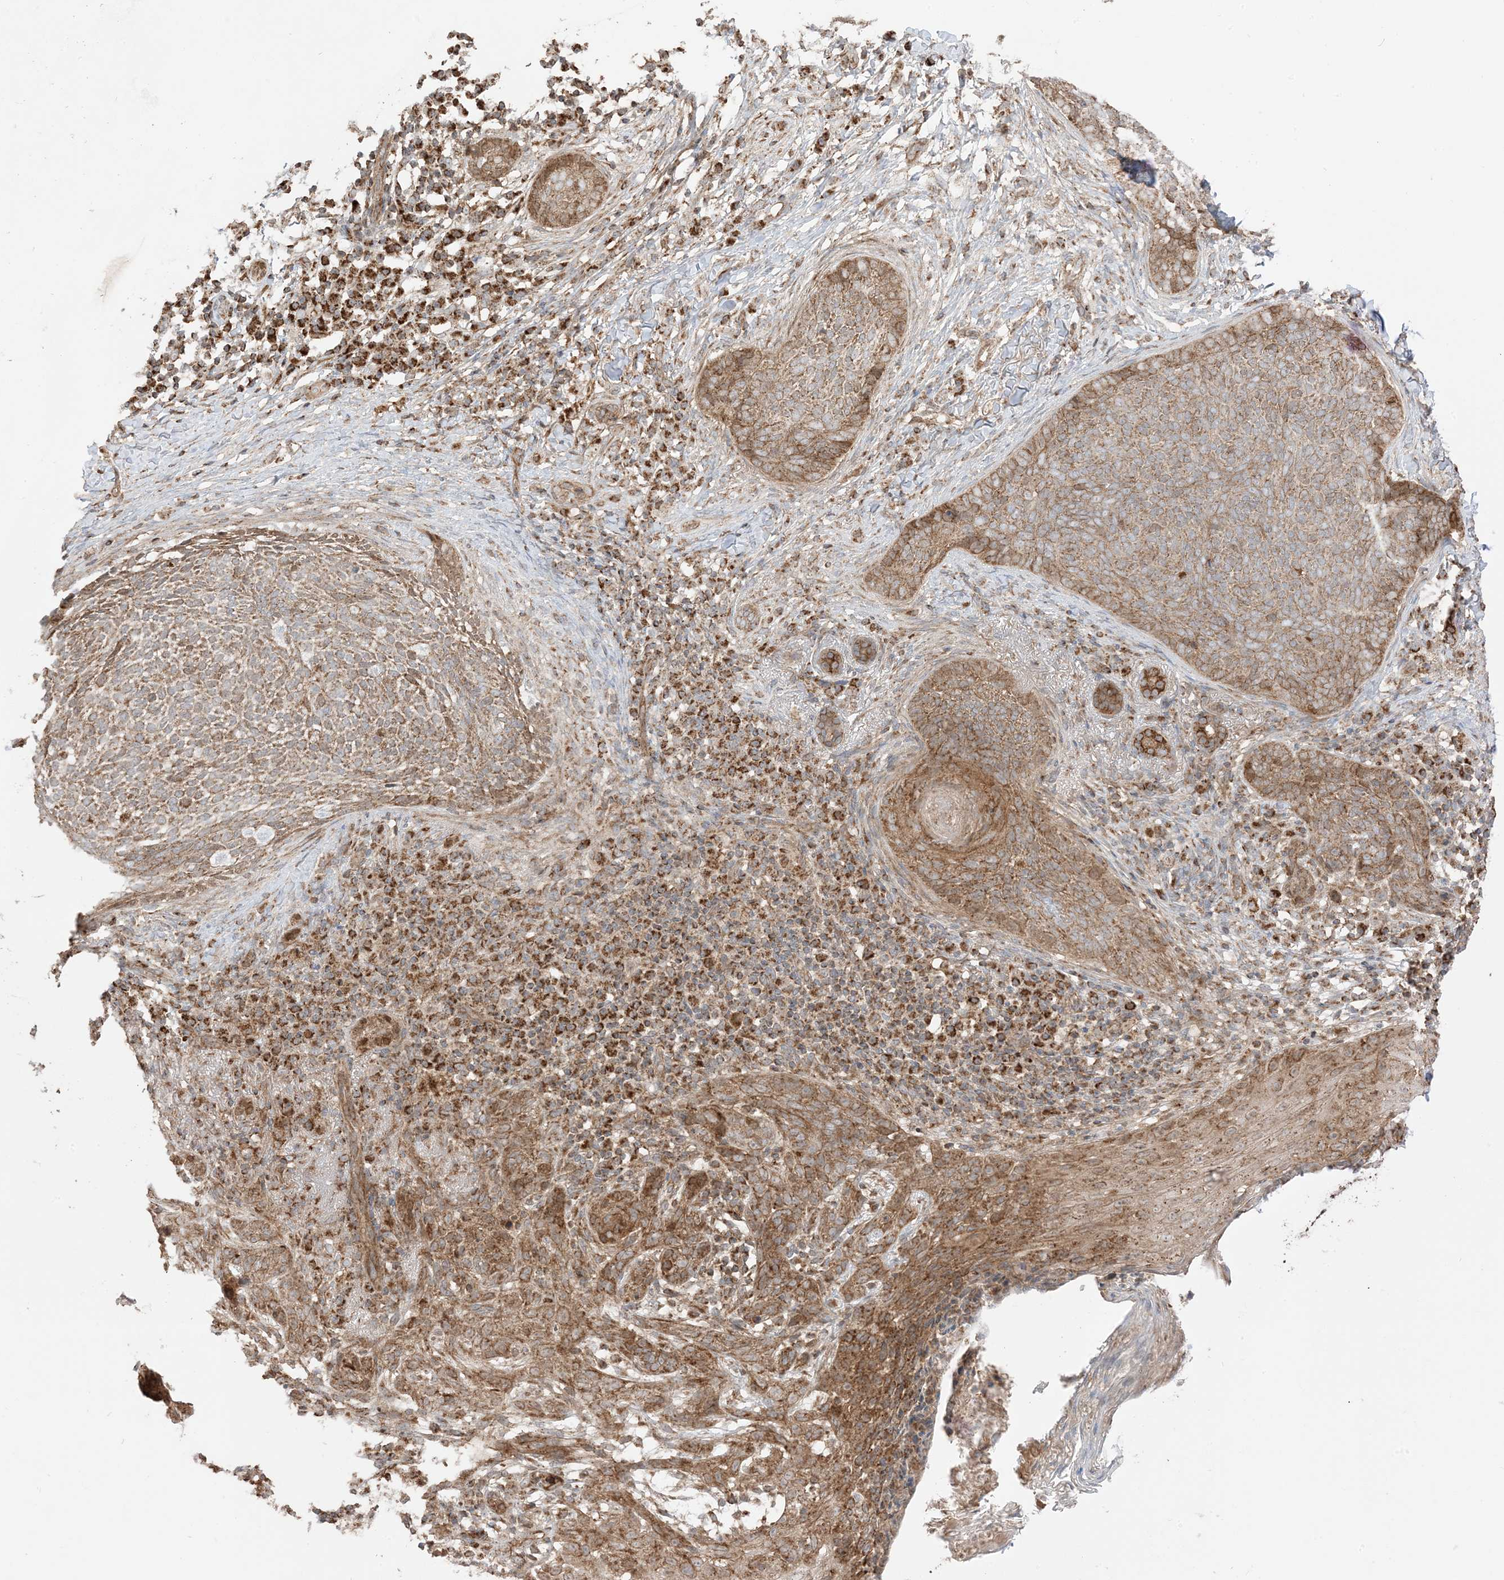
{"staining": {"intensity": "moderate", "quantity": ">75%", "location": "cytoplasmic/membranous"}, "tissue": "skin cancer", "cell_type": "Tumor cells", "image_type": "cancer", "snomed": [{"axis": "morphology", "description": "Basal cell carcinoma"}, {"axis": "topography", "description": "Skin"}], "caption": "The immunohistochemical stain shows moderate cytoplasmic/membranous positivity in tumor cells of skin cancer tissue. The staining was performed using DAB to visualize the protein expression in brown, while the nuclei were stained in blue with hematoxylin (Magnification: 20x).", "gene": "N4BP3", "patient": {"sex": "male", "age": 85}}